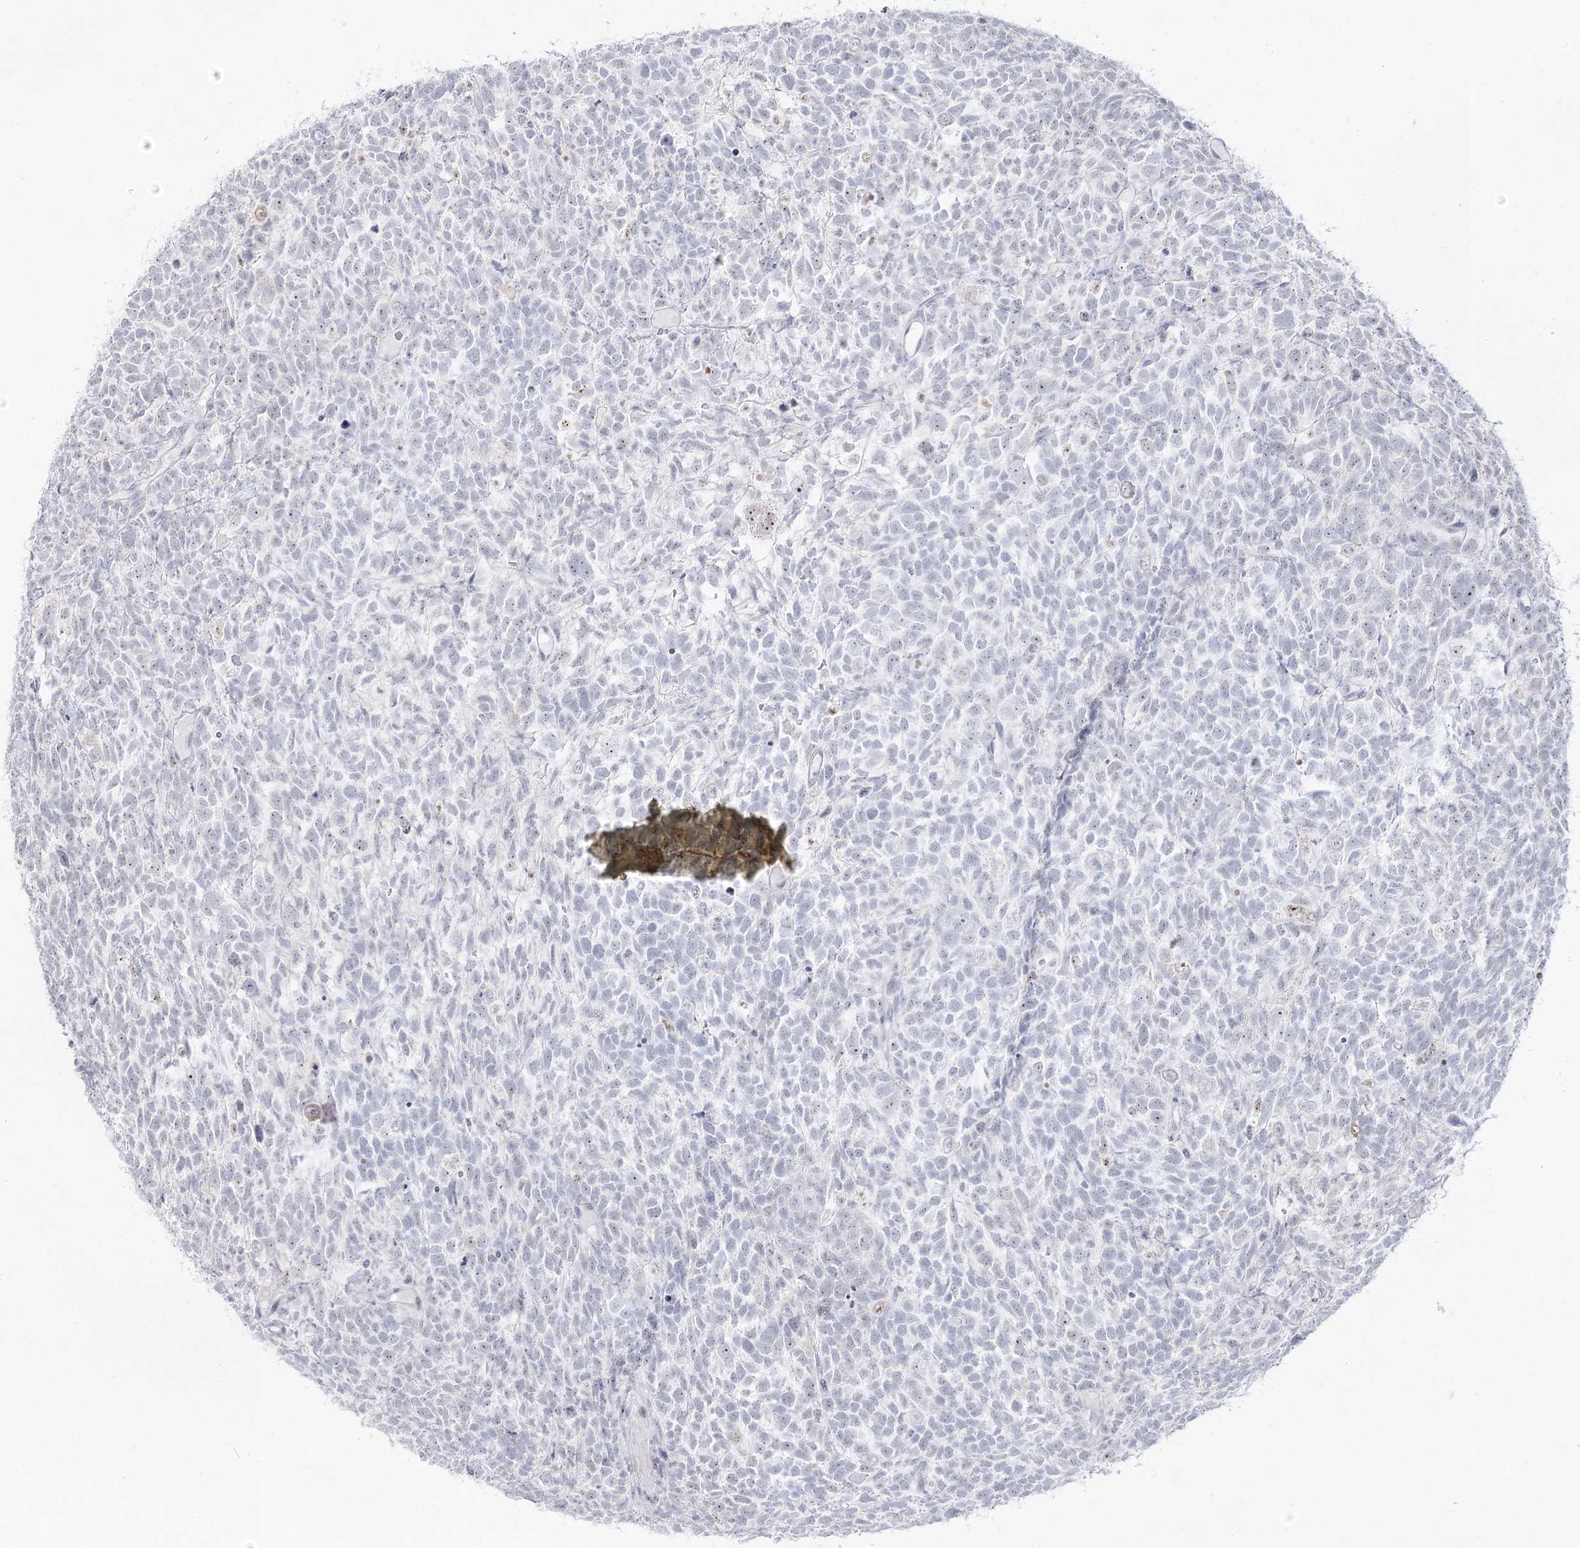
{"staining": {"intensity": "negative", "quantity": "none", "location": "none"}, "tissue": "urothelial cancer", "cell_type": "Tumor cells", "image_type": "cancer", "snomed": [{"axis": "morphology", "description": "Urothelial carcinoma, High grade"}, {"axis": "topography", "description": "Urinary bladder"}], "caption": "Urothelial carcinoma (high-grade) was stained to show a protein in brown. There is no significant positivity in tumor cells.", "gene": "DDX50", "patient": {"sex": "female", "age": 82}}